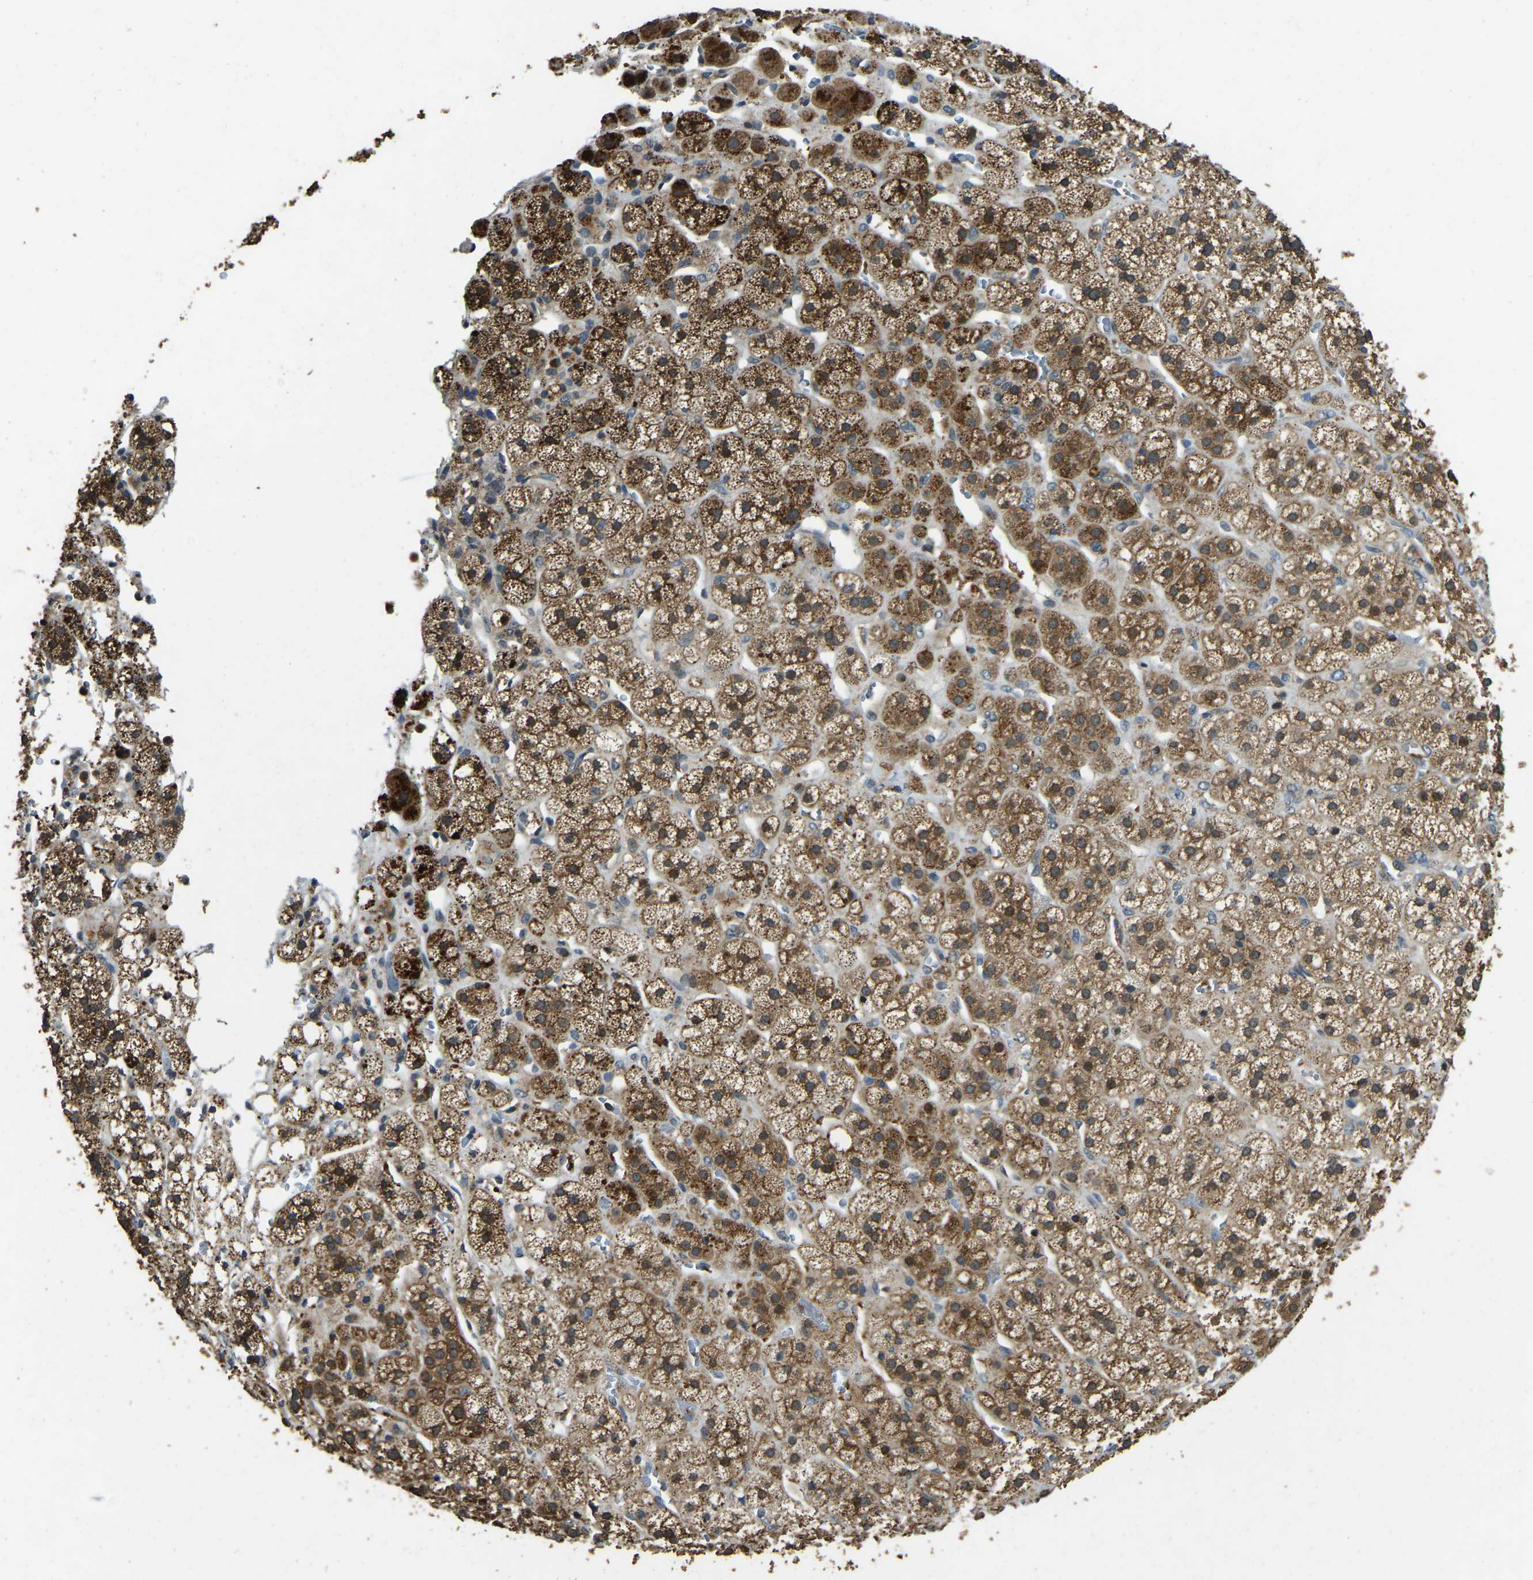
{"staining": {"intensity": "strong", "quantity": ">75%", "location": "cytoplasmic/membranous,nuclear"}, "tissue": "adrenal gland", "cell_type": "Glandular cells", "image_type": "normal", "snomed": [{"axis": "morphology", "description": "Normal tissue, NOS"}, {"axis": "topography", "description": "Adrenal gland"}], "caption": "Strong cytoplasmic/membranous,nuclear protein expression is appreciated in approximately >75% of glandular cells in adrenal gland. (IHC, brightfield microscopy, high magnification).", "gene": "ATP8B1", "patient": {"sex": "male", "age": 56}}